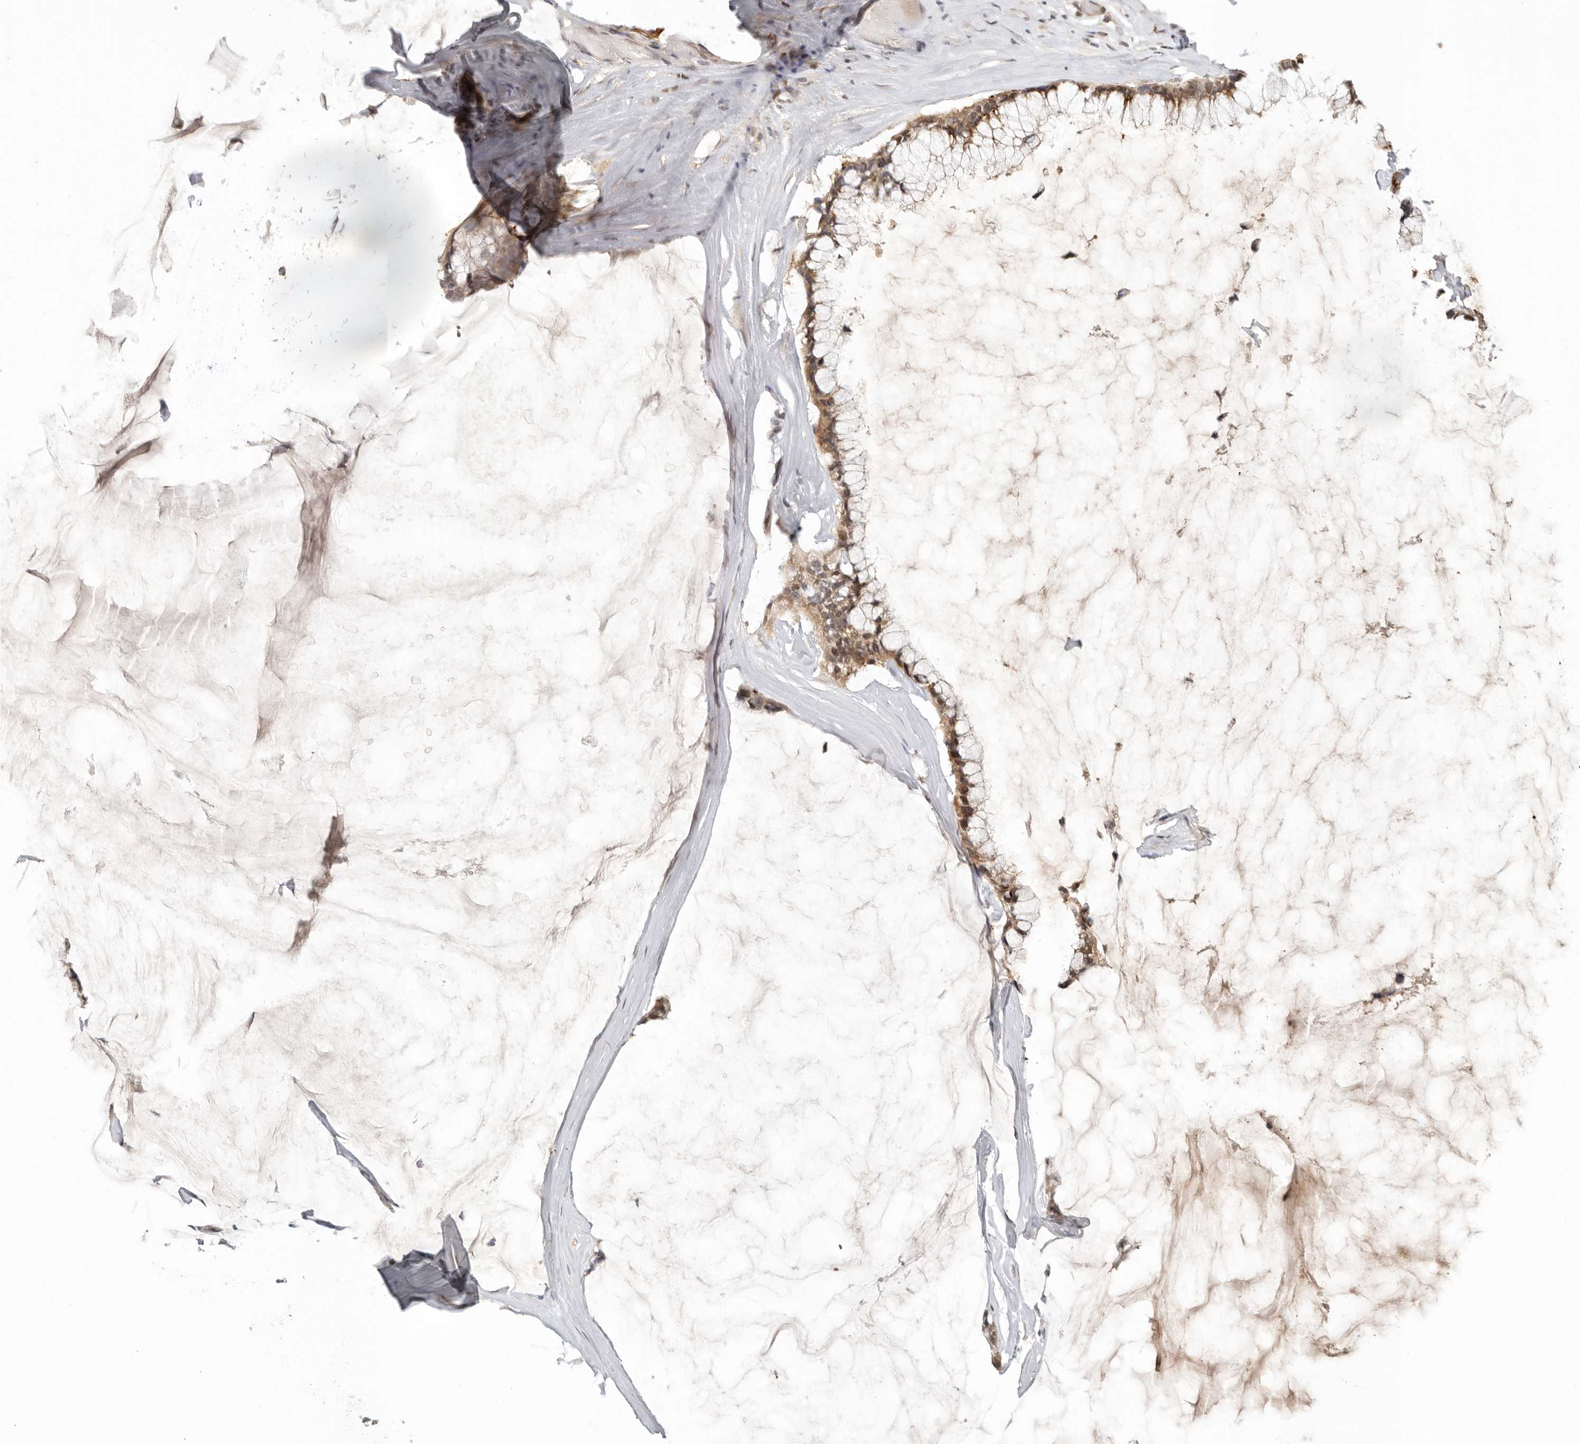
{"staining": {"intensity": "moderate", "quantity": ">75%", "location": "cytoplasmic/membranous"}, "tissue": "ovarian cancer", "cell_type": "Tumor cells", "image_type": "cancer", "snomed": [{"axis": "morphology", "description": "Cystadenocarcinoma, mucinous, NOS"}, {"axis": "topography", "description": "Ovary"}], "caption": "IHC micrograph of human ovarian cancer (mucinous cystadenocarcinoma) stained for a protein (brown), which shows medium levels of moderate cytoplasmic/membranous expression in about >75% of tumor cells.", "gene": "PSMA5", "patient": {"sex": "female", "age": 39}}